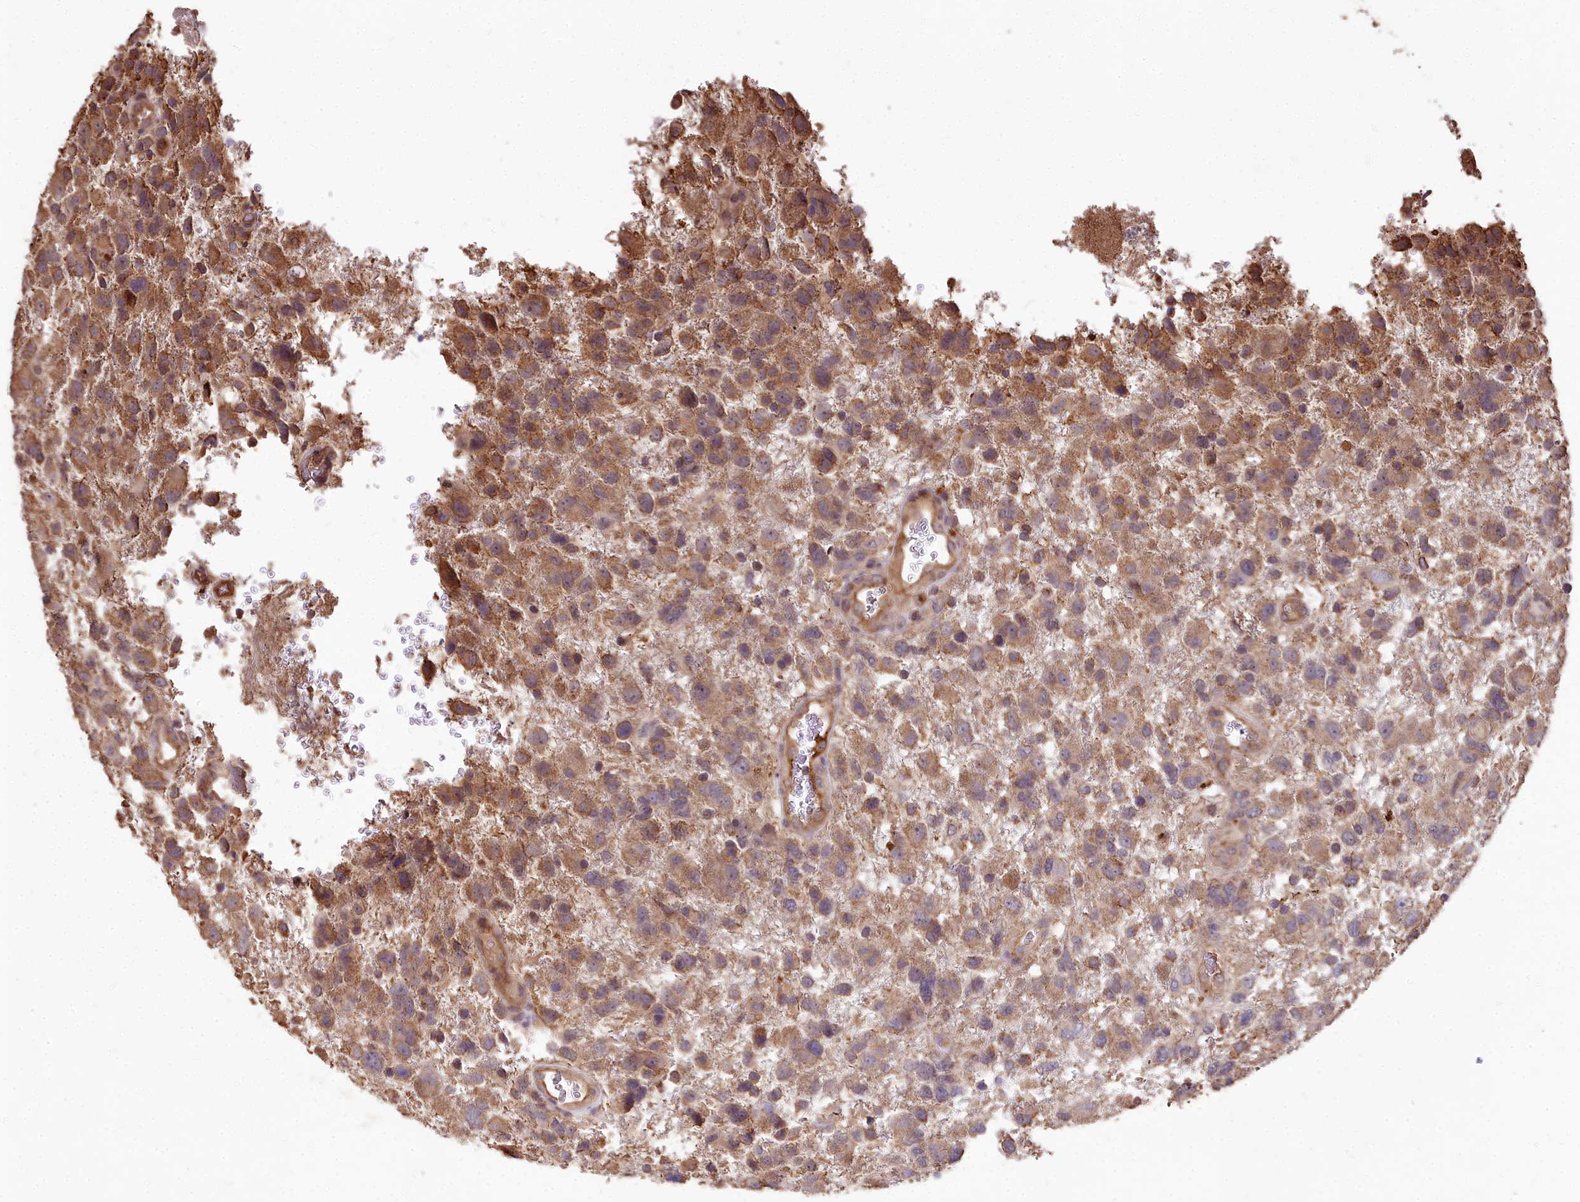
{"staining": {"intensity": "moderate", "quantity": ">75%", "location": "cytoplasmic/membranous"}, "tissue": "glioma", "cell_type": "Tumor cells", "image_type": "cancer", "snomed": [{"axis": "morphology", "description": "Glioma, malignant, High grade"}, {"axis": "topography", "description": "Brain"}], "caption": "Immunohistochemical staining of glioma demonstrates medium levels of moderate cytoplasmic/membranous protein expression in approximately >75% of tumor cells.", "gene": "CEMIP2", "patient": {"sex": "male", "age": 61}}